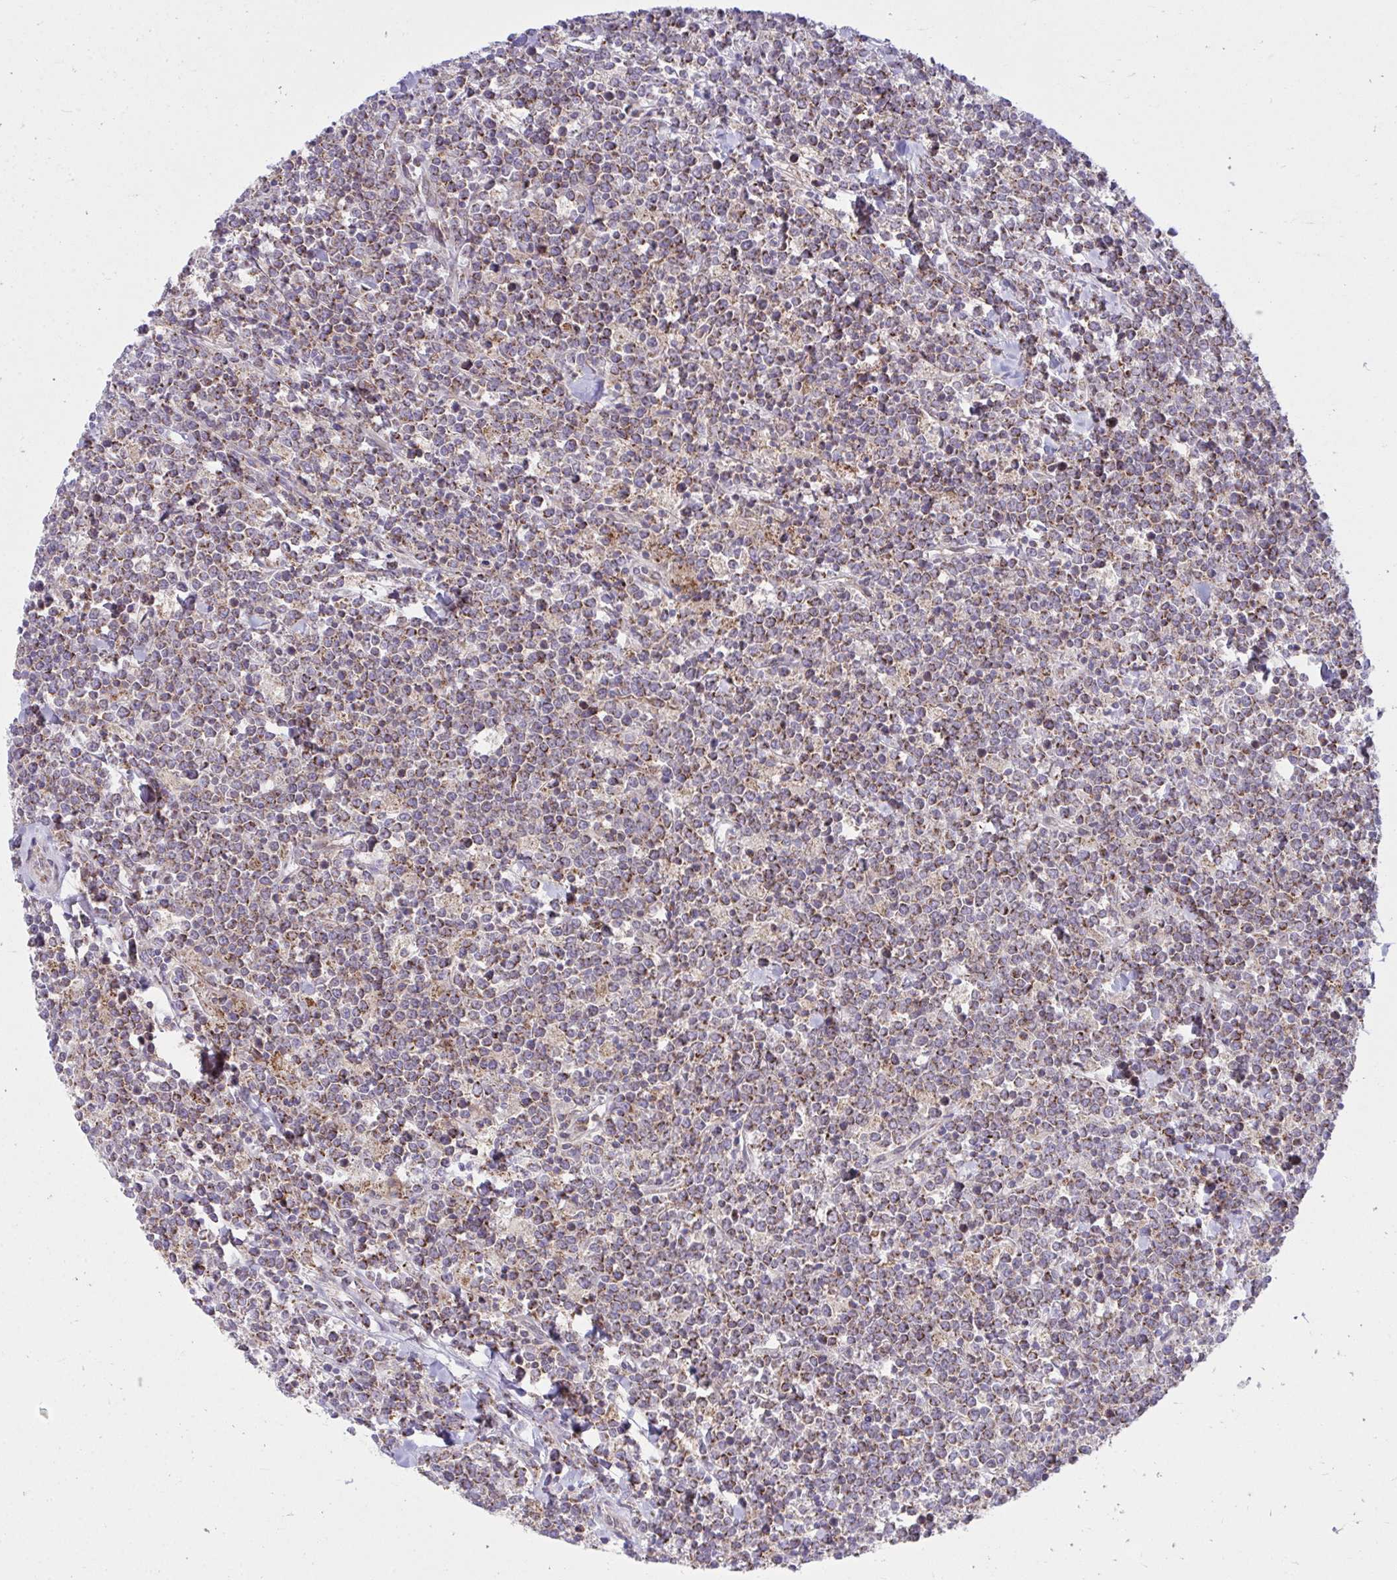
{"staining": {"intensity": "weak", "quantity": "25%-75%", "location": "cytoplasmic/membranous"}, "tissue": "lymphoma", "cell_type": "Tumor cells", "image_type": "cancer", "snomed": [{"axis": "morphology", "description": "Malignant lymphoma, non-Hodgkin's type, High grade"}, {"axis": "topography", "description": "Small intestine"}, {"axis": "topography", "description": "Colon"}], "caption": "Immunohistochemistry histopathology image of high-grade malignant lymphoma, non-Hodgkin's type stained for a protein (brown), which shows low levels of weak cytoplasmic/membranous positivity in about 25%-75% of tumor cells.", "gene": "C16orf54", "patient": {"sex": "male", "age": 8}}